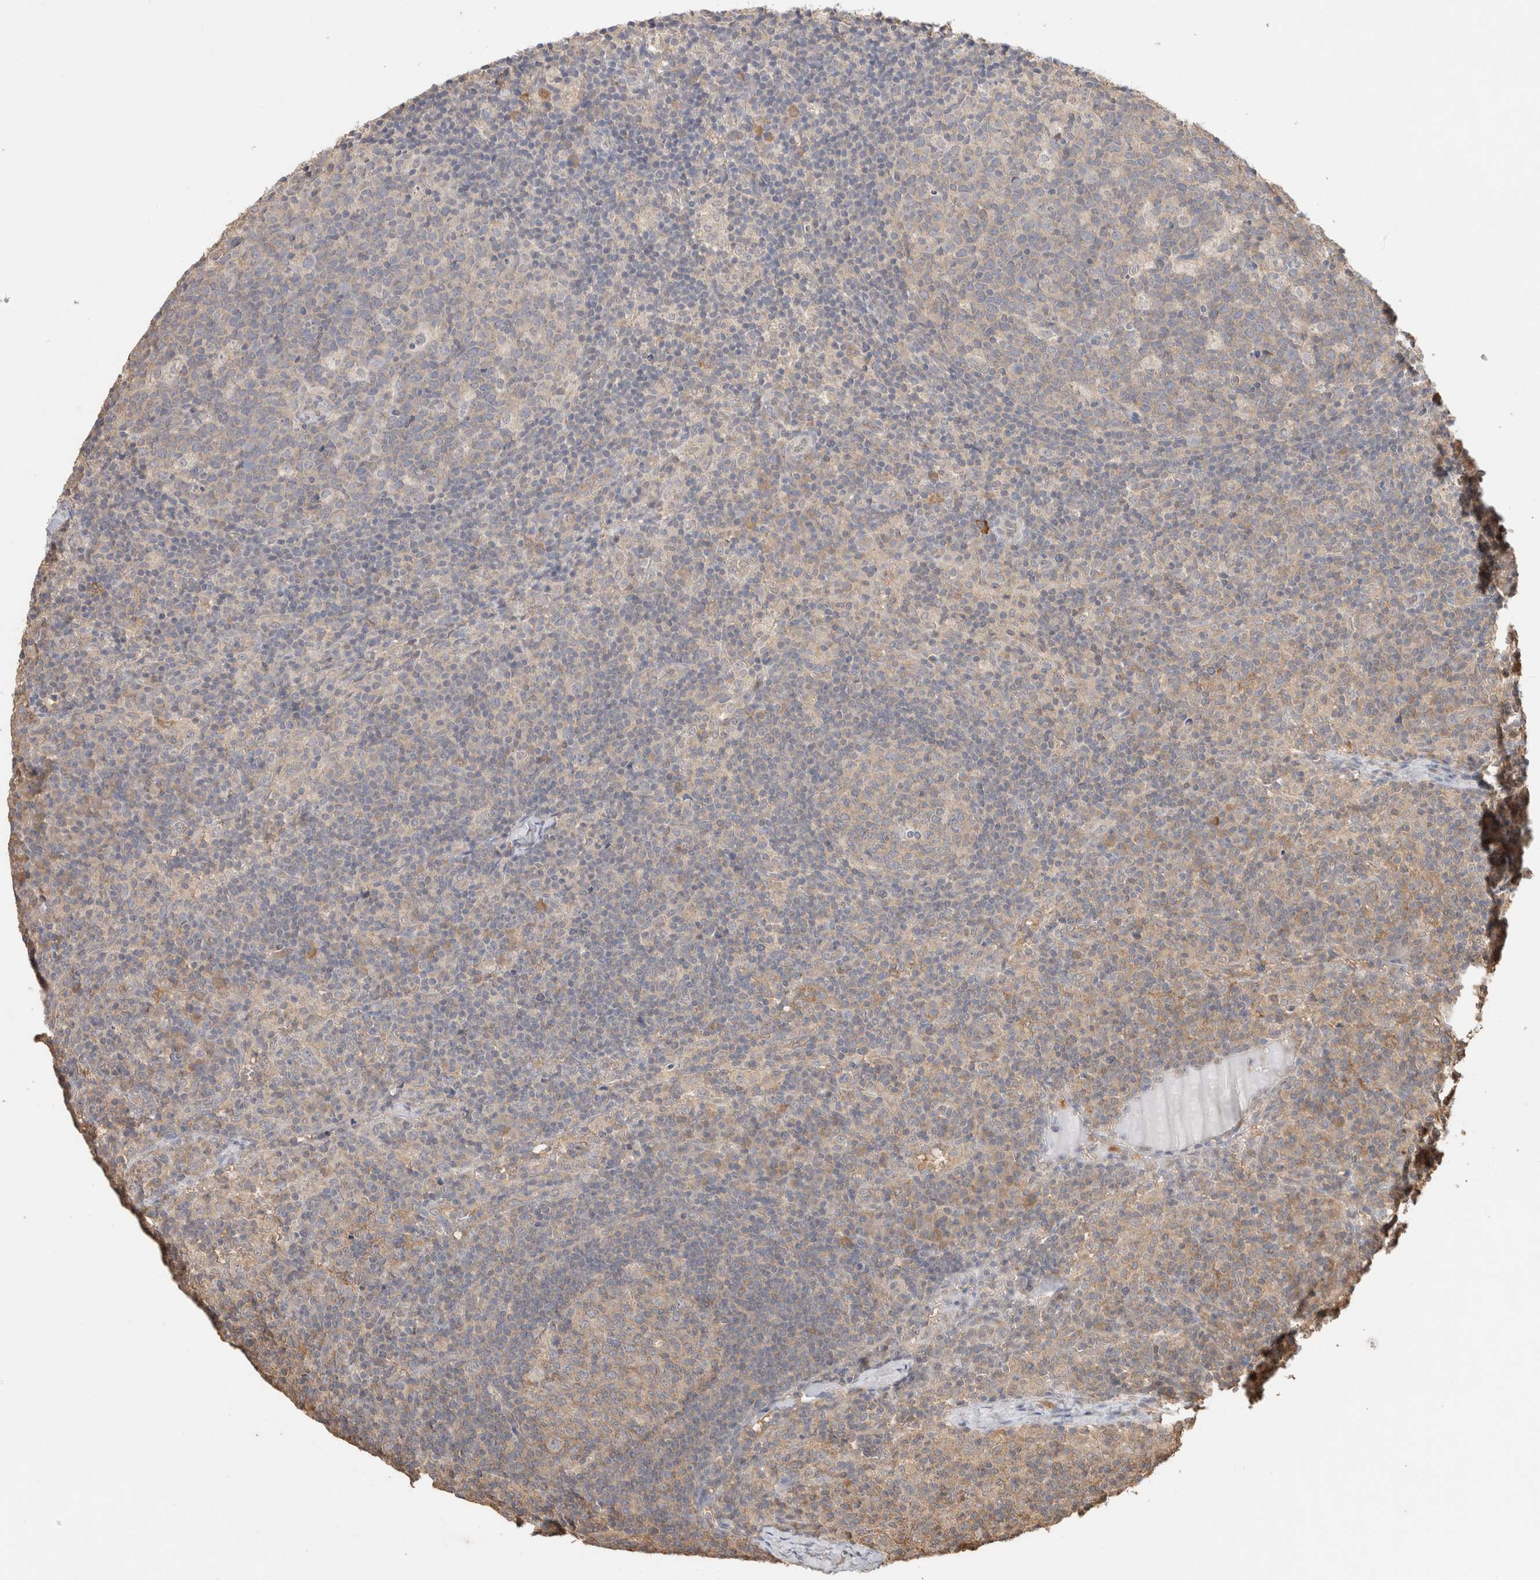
{"staining": {"intensity": "negative", "quantity": "none", "location": "none"}, "tissue": "lymph node", "cell_type": "Germinal center cells", "image_type": "normal", "snomed": [{"axis": "morphology", "description": "Normal tissue, NOS"}, {"axis": "morphology", "description": "Inflammation, NOS"}, {"axis": "topography", "description": "Lymph node"}], "caption": "Immunohistochemistry (IHC) histopathology image of normal human lymph node stained for a protein (brown), which demonstrates no expression in germinal center cells.", "gene": "YWHAH", "patient": {"sex": "male", "age": 55}}